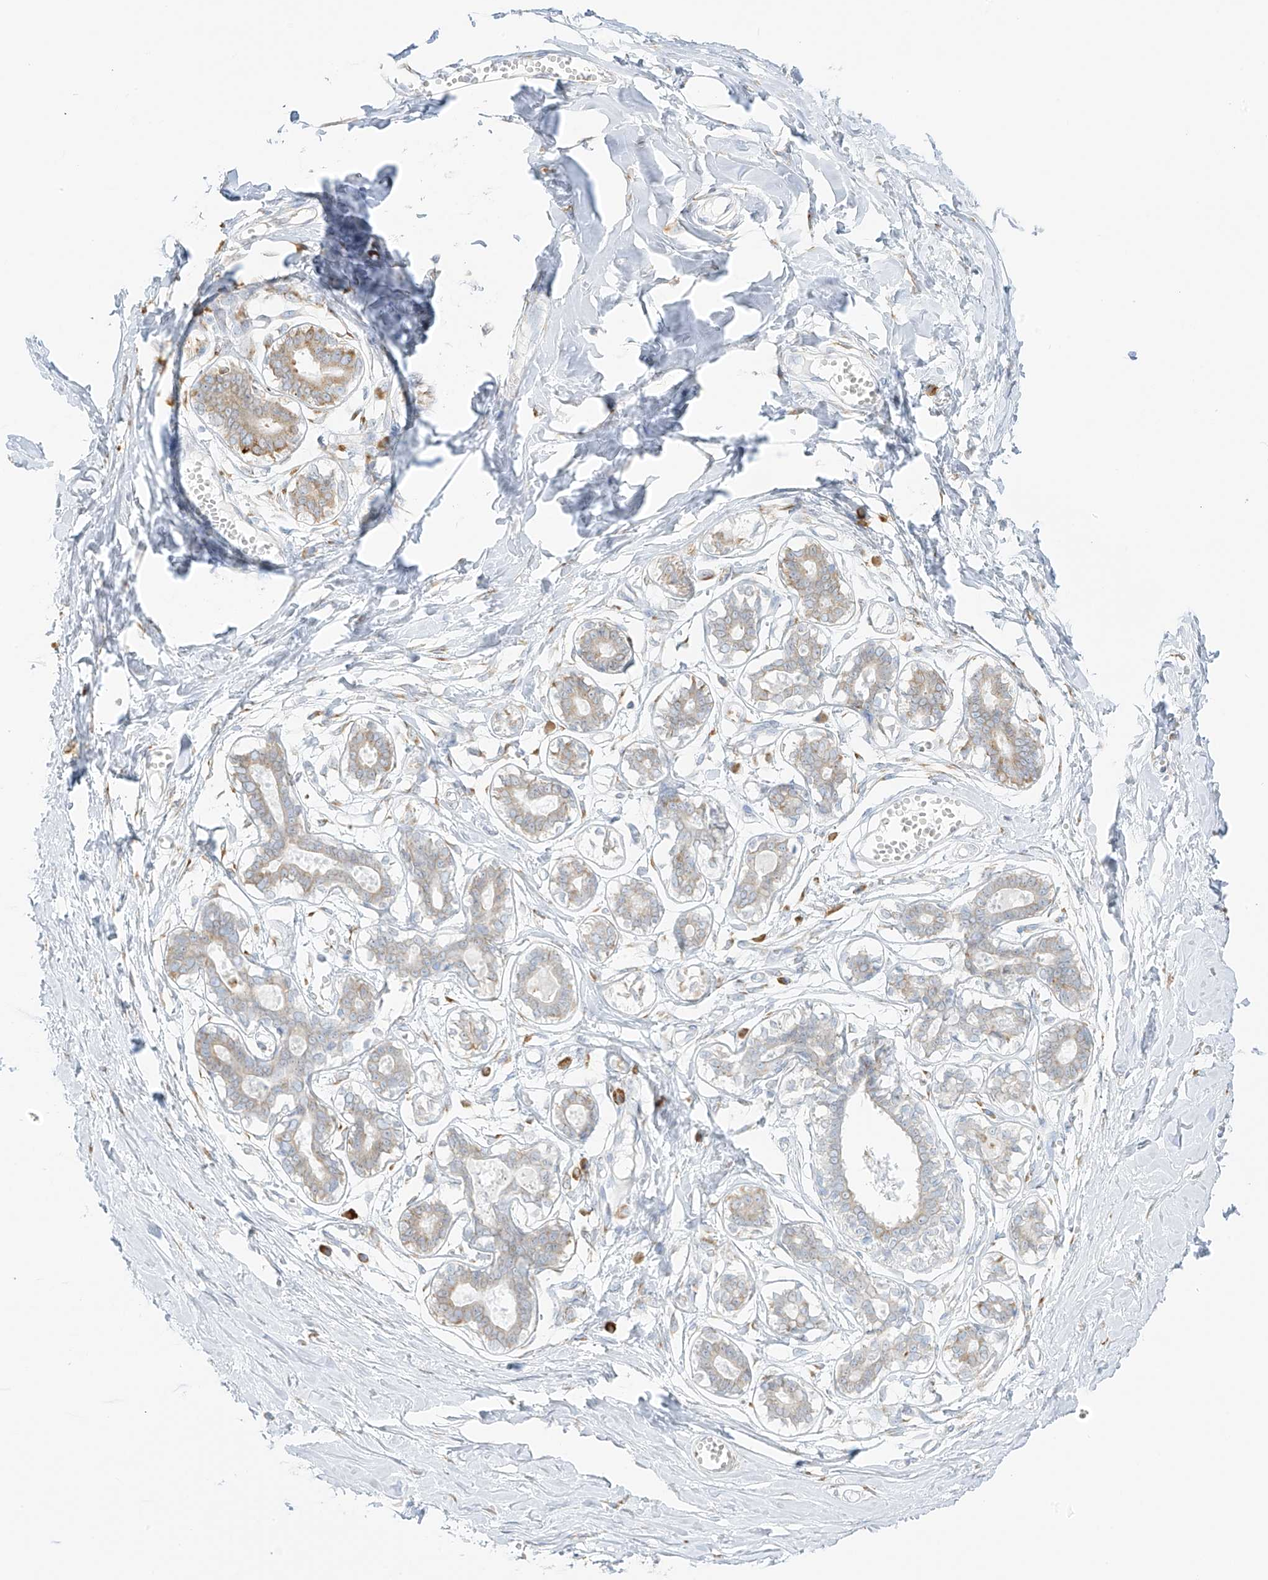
{"staining": {"intensity": "negative", "quantity": "none", "location": "none"}, "tissue": "breast", "cell_type": "Adipocytes", "image_type": "normal", "snomed": [{"axis": "morphology", "description": "Normal tissue, NOS"}, {"axis": "topography", "description": "Breast"}], "caption": "Immunohistochemistry image of unremarkable breast stained for a protein (brown), which displays no expression in adipocytes.", "gene": "LRRC59", "patient": {"sex": "female", "age": 27}}